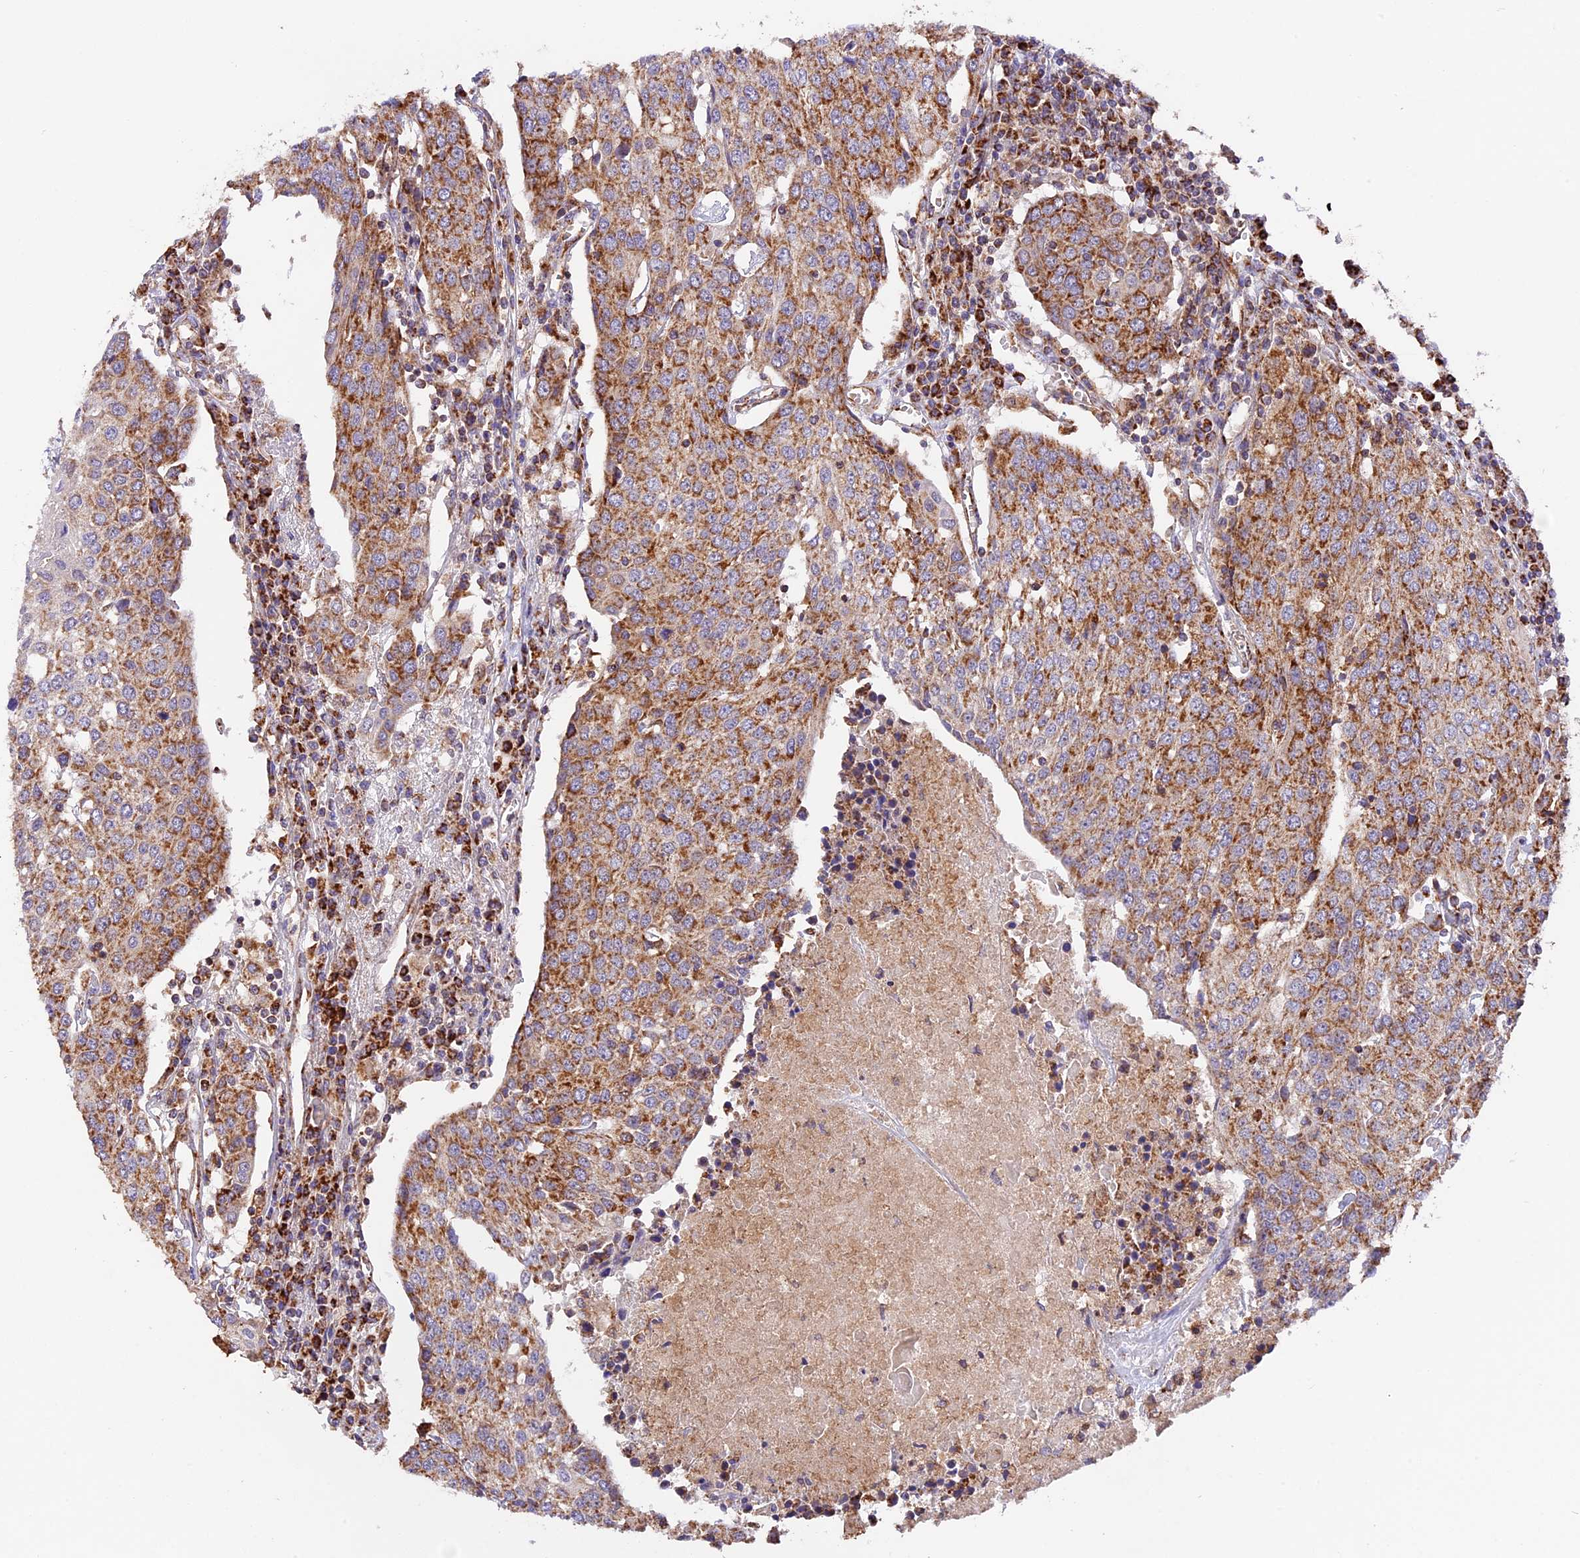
{"staining": {"intensity": "moderate", "quantity": ">75%", "location": "cytoplasmic/membranous"}, "tissue": "urothelial cancer", "cell_type": "Tumor cells", "image_type": "cancer", "snomed": [{"axis": "morphology", "description": "Urothelial carcinoma, High grade"}, {"axis": "topography", "description": "Urinary bladder"}], "caption": "An image showing moderate cytoplasmic/membranous staining in about >75% of tumor cells in urothelial carcinoma (high-grade), as visualized by brown immunohistochemical staining.", "gene": "NDUFA8", "patient": {"sex": "female", "age": 85}}